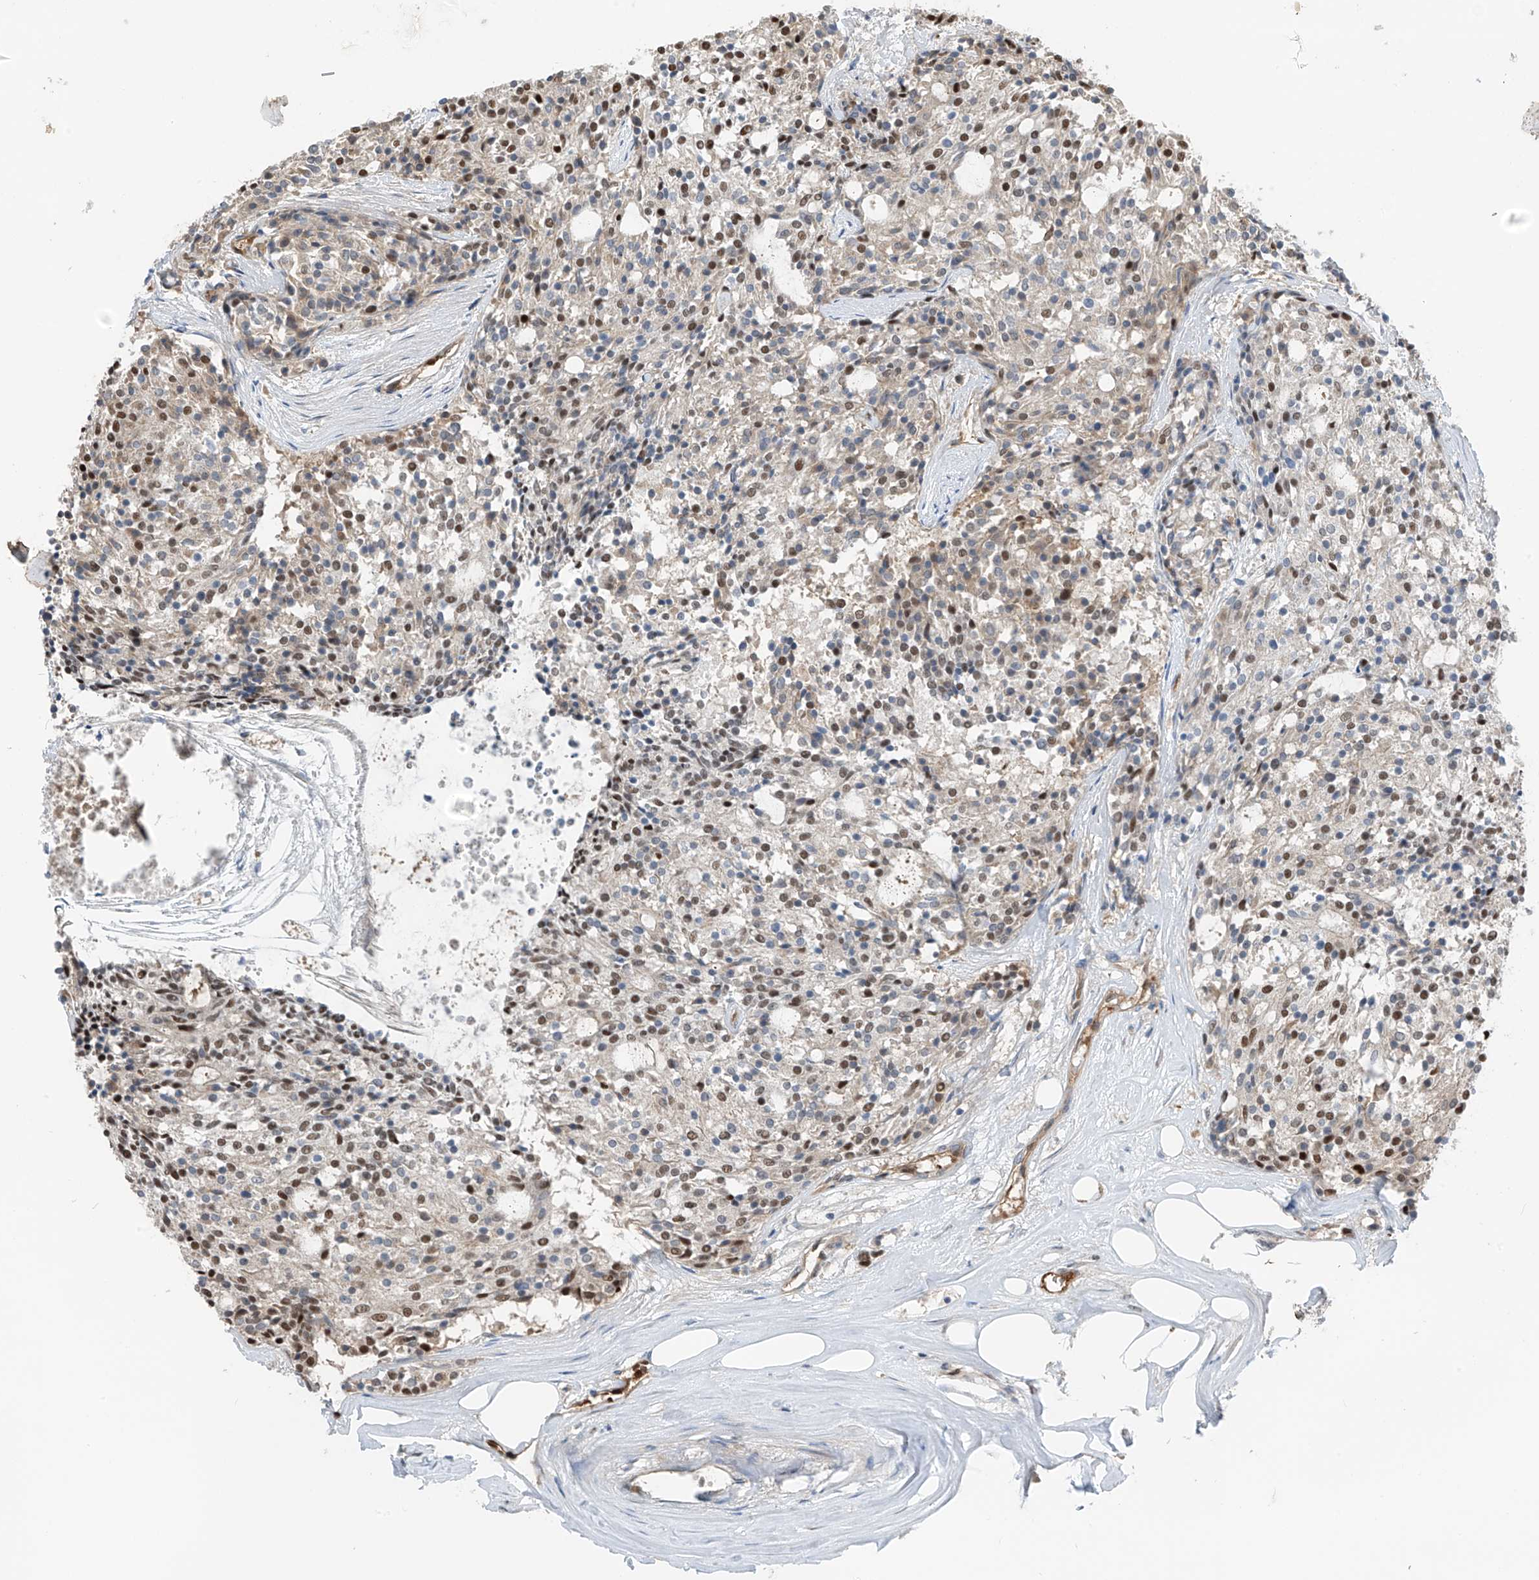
{"staining": {"intensity": "moderate", "quantity": "25%-75%", "location": "nuclear"}, "tissue": "carcinoid", "cell_type": "Tumor cells", "image_type": "cancer", "snomed": [{"axis": "morphology", "description": "Carcinoid, malignant, NOS"}, {"axis": "topography", "description": "Pancreas"}], "caption": "The immunohistochemical stain shows moderate nuclear positivity in tumor cells of carcinoid tissue.", "gene": "RBP7", "patient": {"sex": "female", "age": 54}}